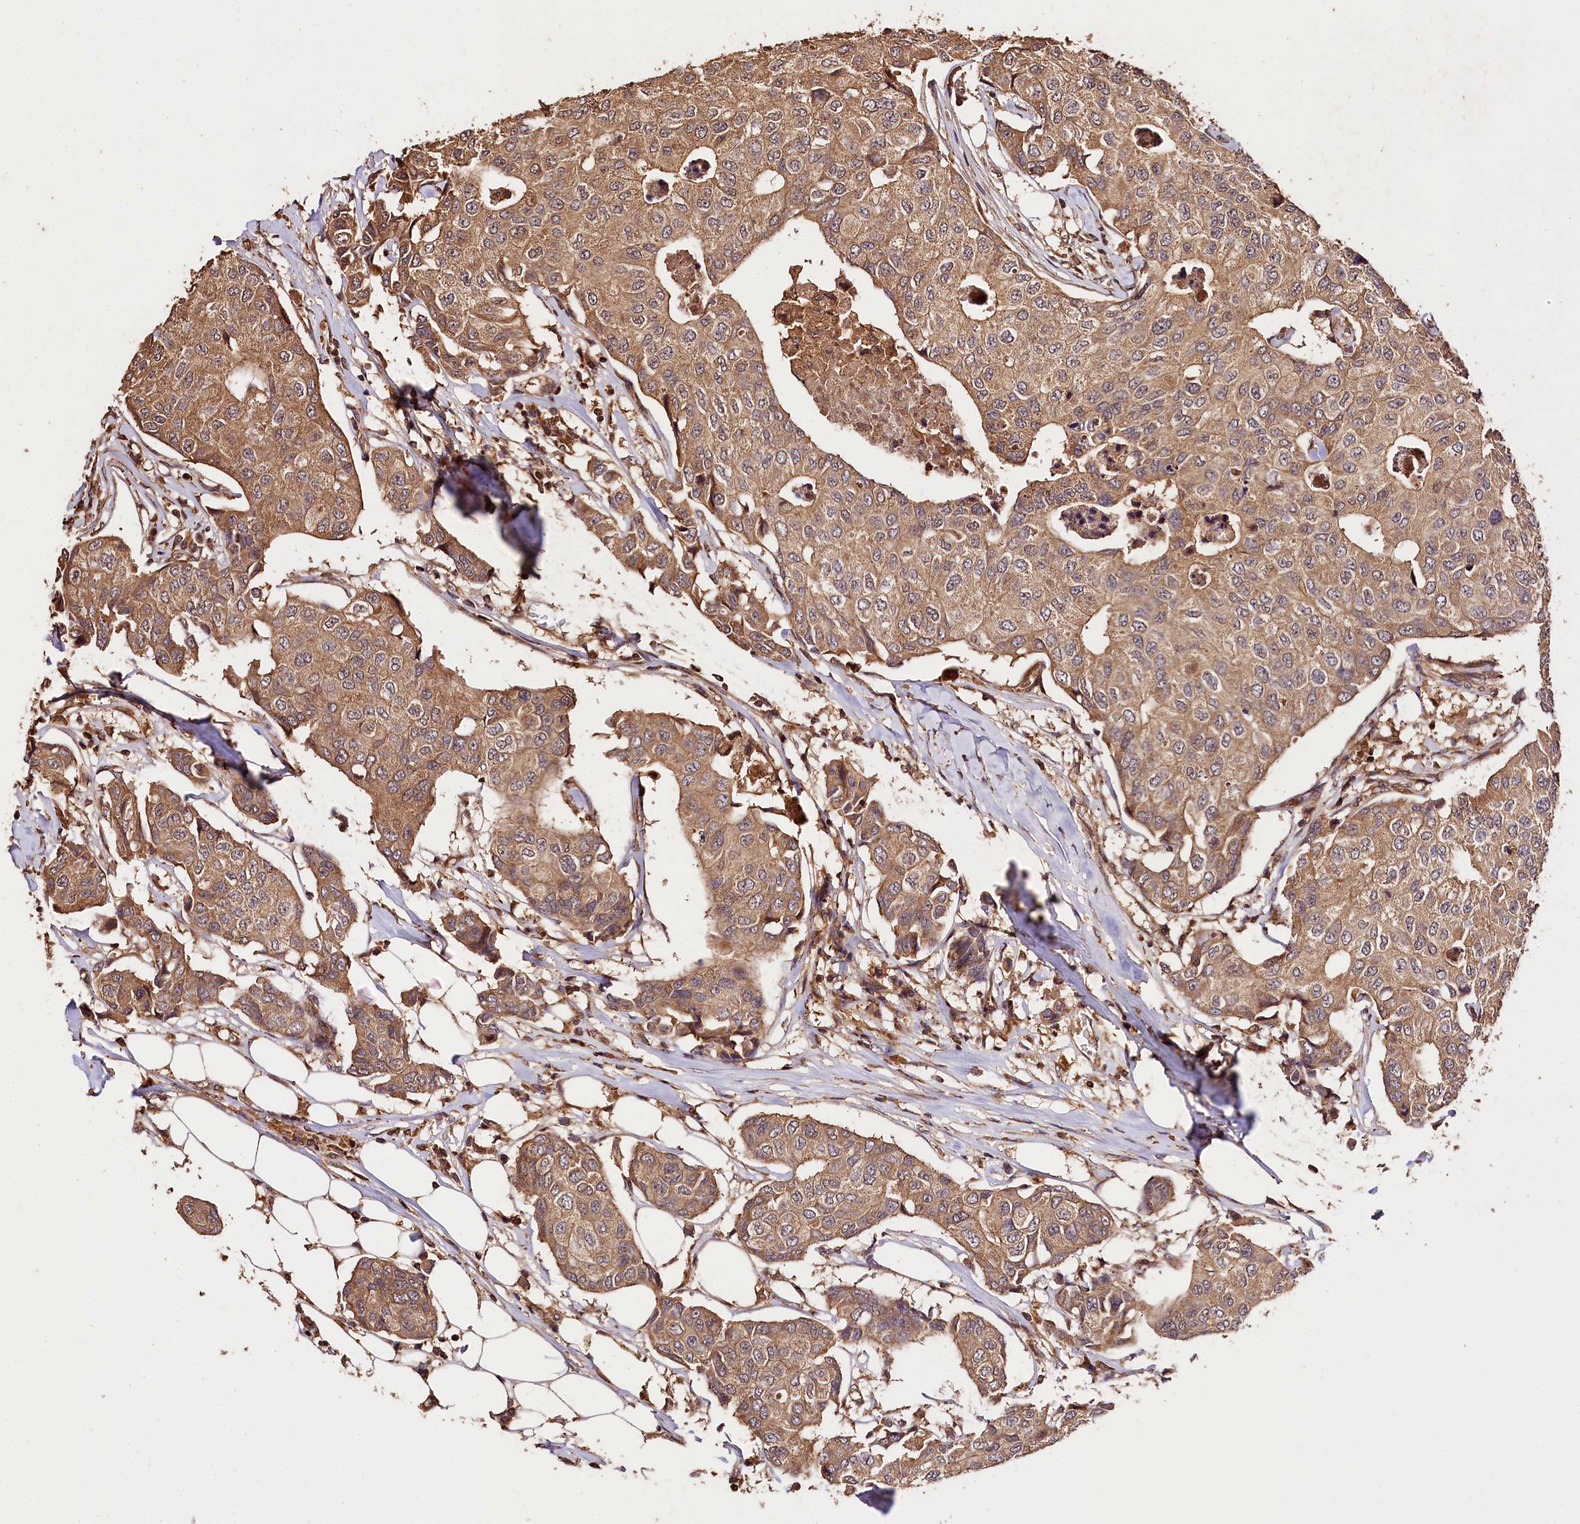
{"staining": {"intensity": "moderate", "quantity": ">75%", "location": "cytoplasmic/membranous"}, "tissue": "breast cancer", "cell_type": "Tumor cells", "image_type": "cancer", "snomed": [{"axis": "morphology", "description": "Duct carcinoma"}, {"axis": "topography", "description": "Breast"}], "caption": "Protein expression analysis of breast invasive ductal carcinoma shows moderate cytoplasmic/membranous positivity in about >75% of tumor cells.", "gene": "KPTN", "patient": {"sex": "female", "age": 80}}